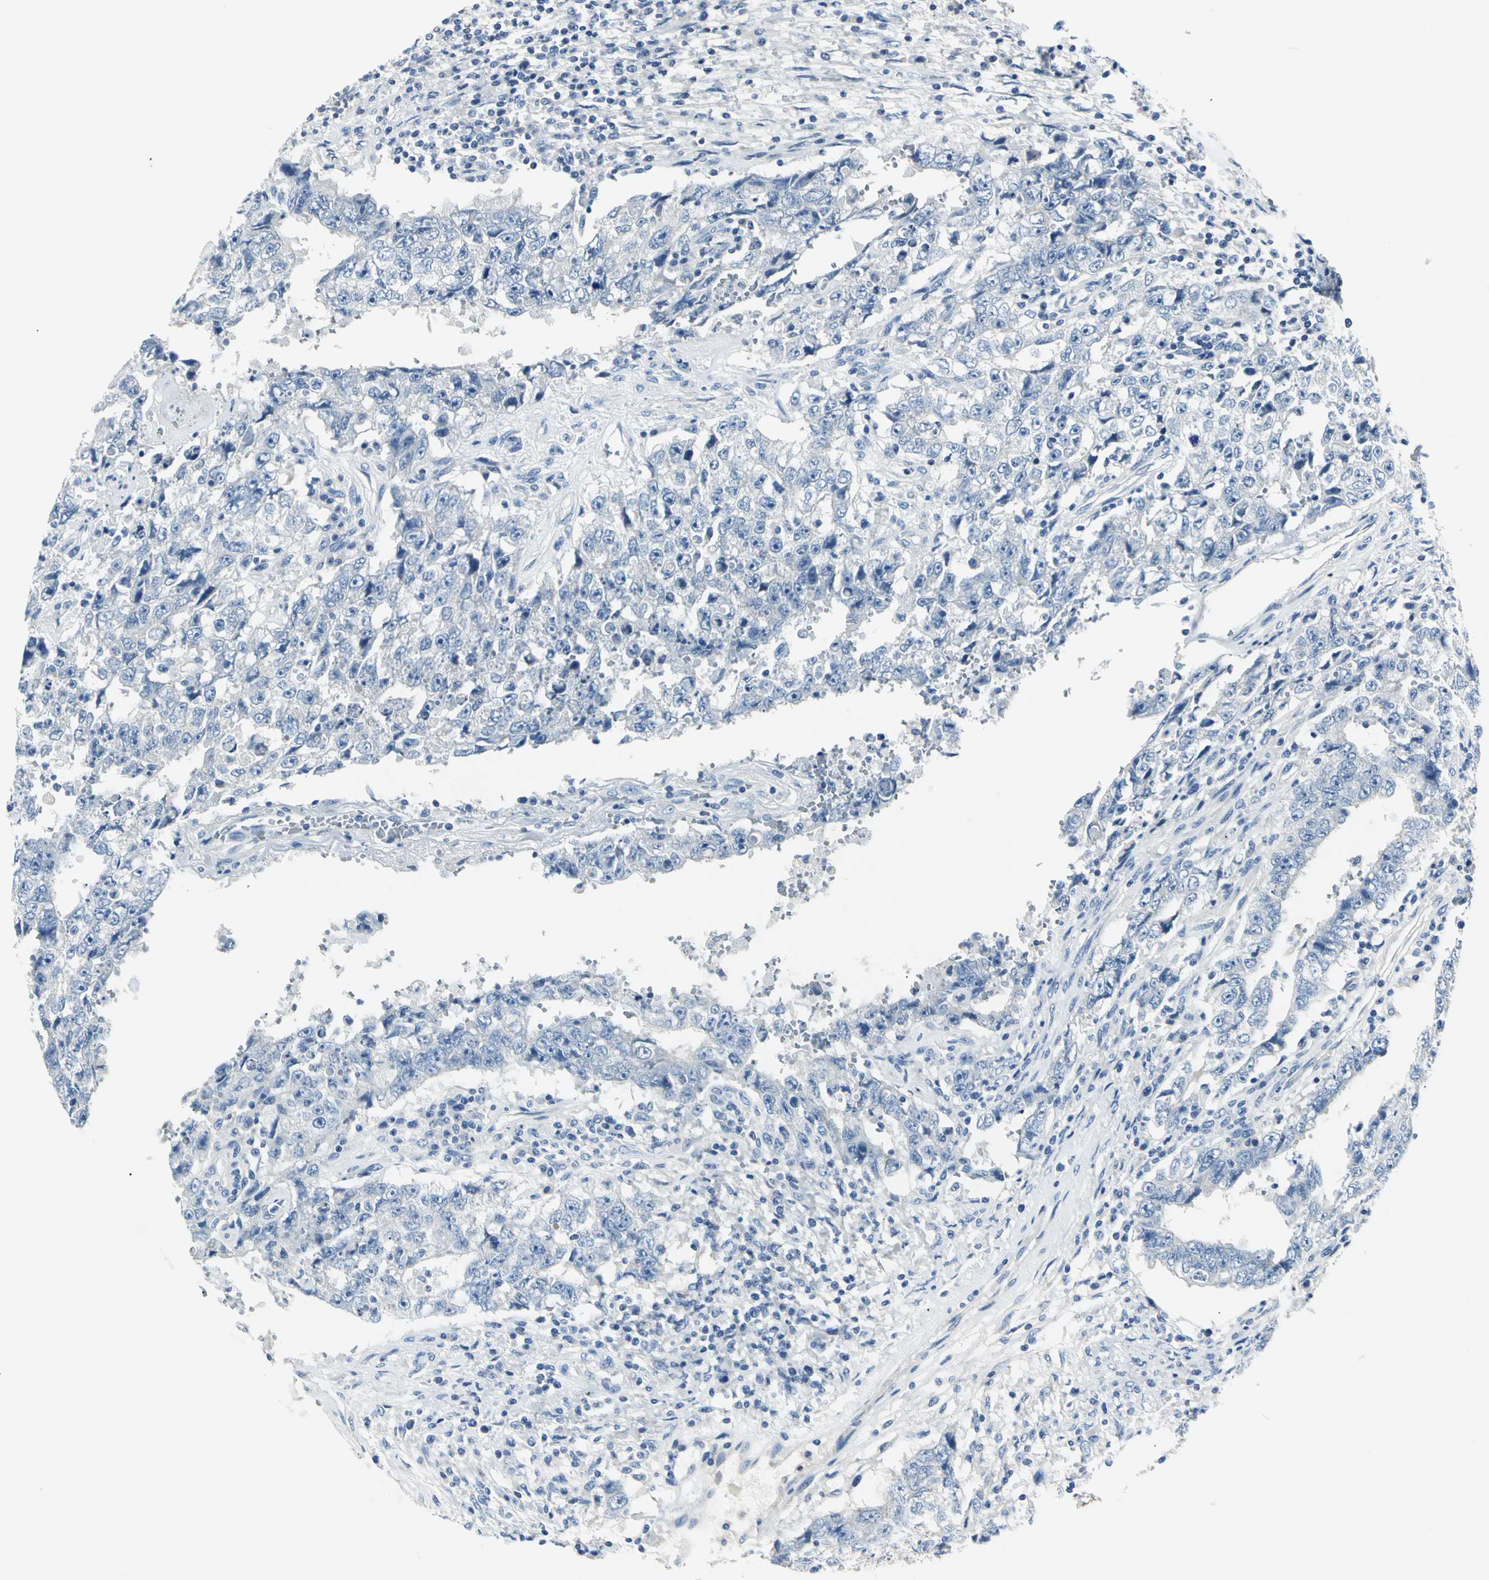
{"staining": {"intensity": "negative", "quantity": "none", "location": "none"}, "tissue": "testis cancer", "cell_type": "Tumor cells", "image_type": "cancer", "snomed": [{"axis": "morphology", "description": "Carcinoma, Embryonal, NOS"}, {"axis": "topography", "description": "Testis"}], "caption": "IHC histopathology image of neoplastic tissue: testis cancer stained with DAB shows no significant protein expression in tumor cells.", "gene": "RIPOR1", "patient": {"sex": "male", "age": 26}}